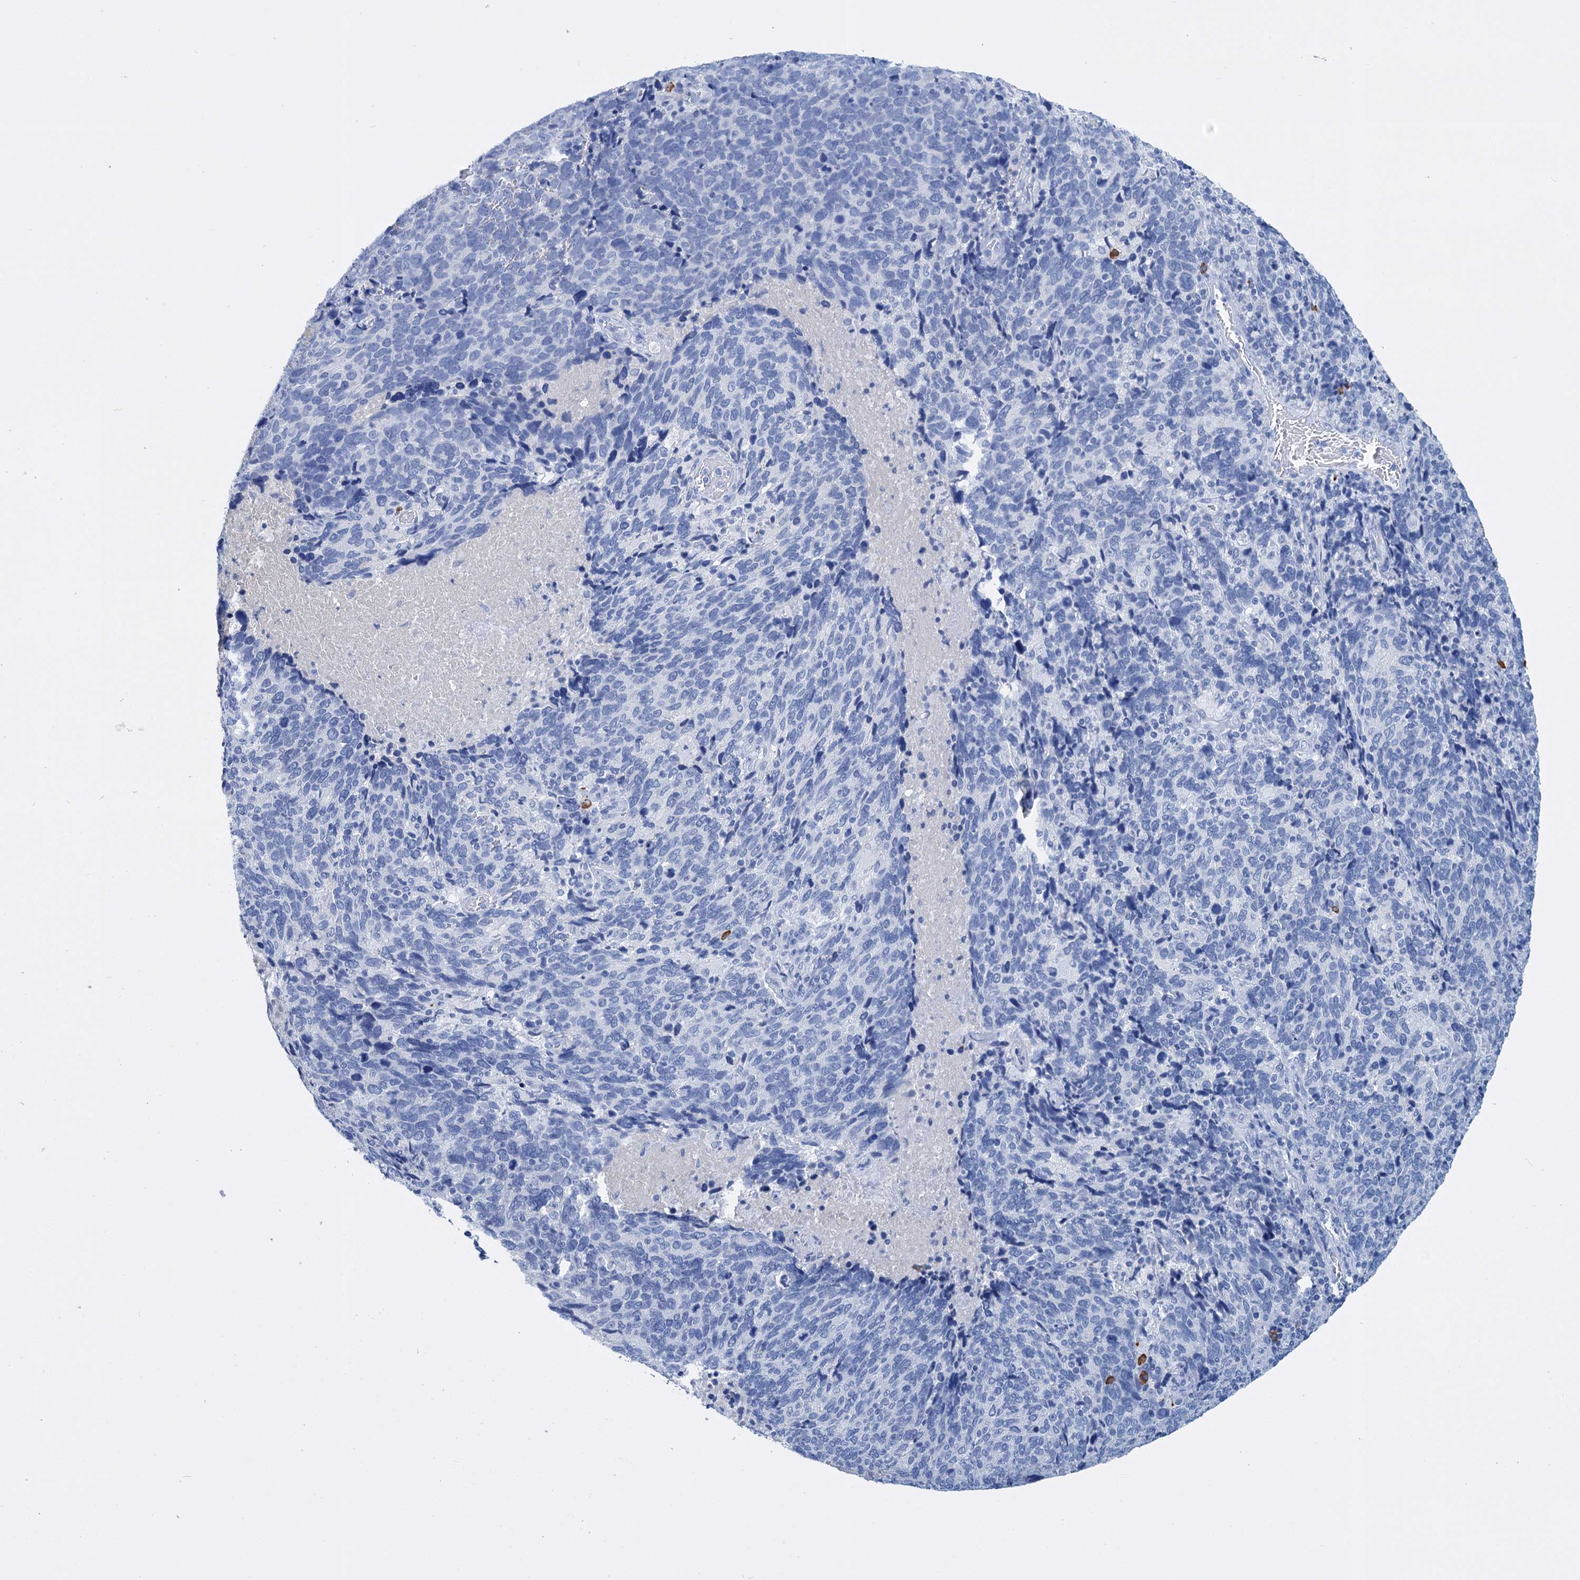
{"staining": {"intensity": "negative", "quantity": "none", "location": "none"}, "tissue": "cervical cancer", "cell_type": "Tumor cells", "image_type": "cancer", "snomed": [{"axis": "morphology", "description": "Squamous cell carcinoma, NOS"}, {"axis": "topography", "description": "Cervix"}], "caption": "High power microscopy histopathology image of an IHC histopathology image of cervical squamous cell carcinoma, revealing no significant expression in tumor cells.", "gene": "FBXW12", "patient": {"sex": "female", "age": 41}}